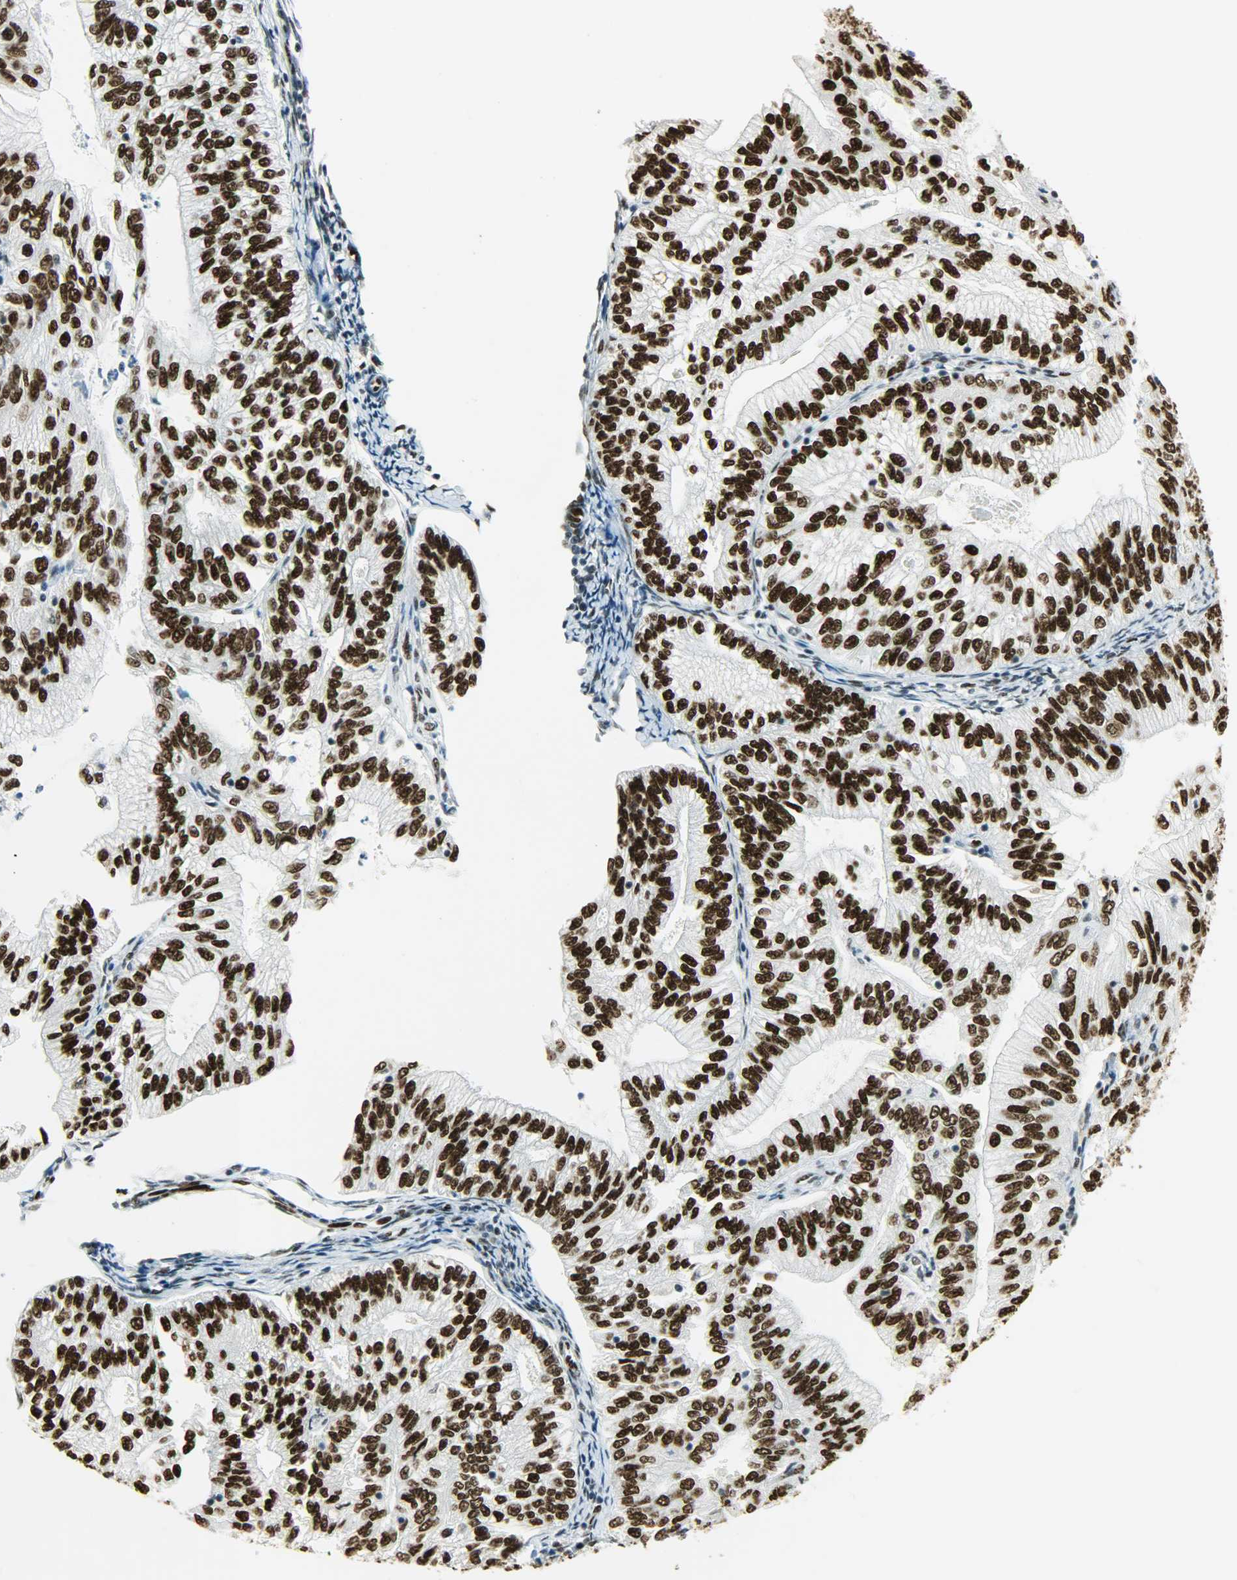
{"staining": {"intensity": "strong", "quantity": ">75%", "location": "nuclear"}, "tissue": "endometrial cancer", "cell_type": "Tumor cells", "image_type": "cancer", "snomed": [{"axis": "morphology", "description": "Adenocarcinoma, NOS"}, {"axis": "topography", "description": "Endometrium"}], "caption": "This photomicrograph reveals immunohistochemistry staining of human endometrial adenocarcinoma, with high strong nuclear staining in approximately >75% of tumor cells.", "gene": "MYEF2", "patient": {"sex": "female", "age": 69}}